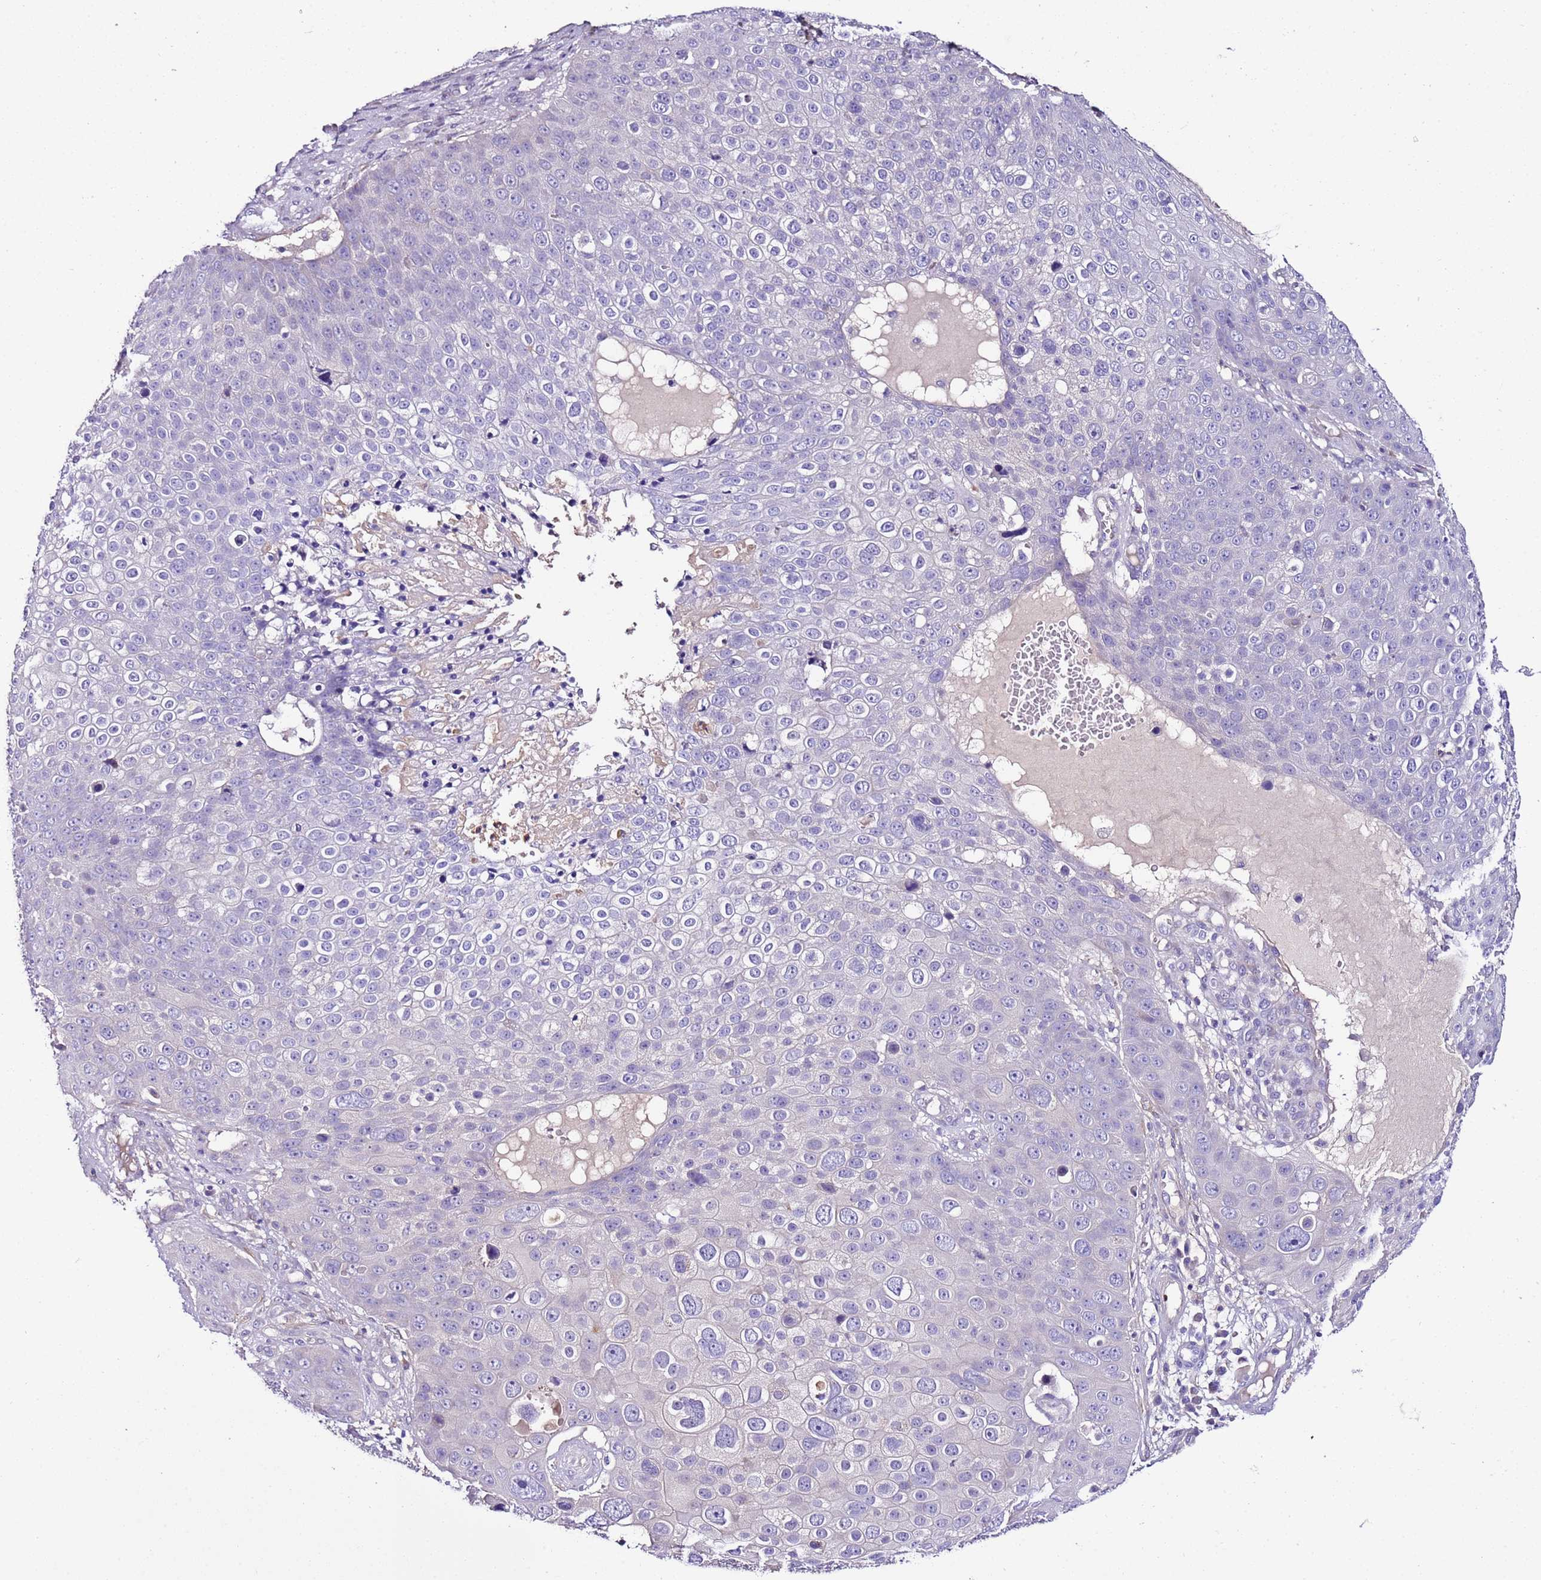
{"staining": {"intensity": "negative", "quantity": "none", "location": "none"}, "tissue": "skin cancer", "cell_type": "Tumor cells", "image_type": "cancer", "snomed": [{"axis": "morphology", "description": "Squamous cell carcinoma, NOS"}, {"axis": "topography", "description": "Skin"}], "caption": "An immunohistochemistry image of skin squamous cell carcinoma is shown. There is no staining in tumor cells of skin squamous cell carcinoma. (Stains: DAB (3,3'-diaminobenzidine) IHC with hematoxylin counter stain, Microscopy: brightfield microscopy at high magnification).", "gene": "FAM174C", "patient": {"sex": "male", "age": 71}}